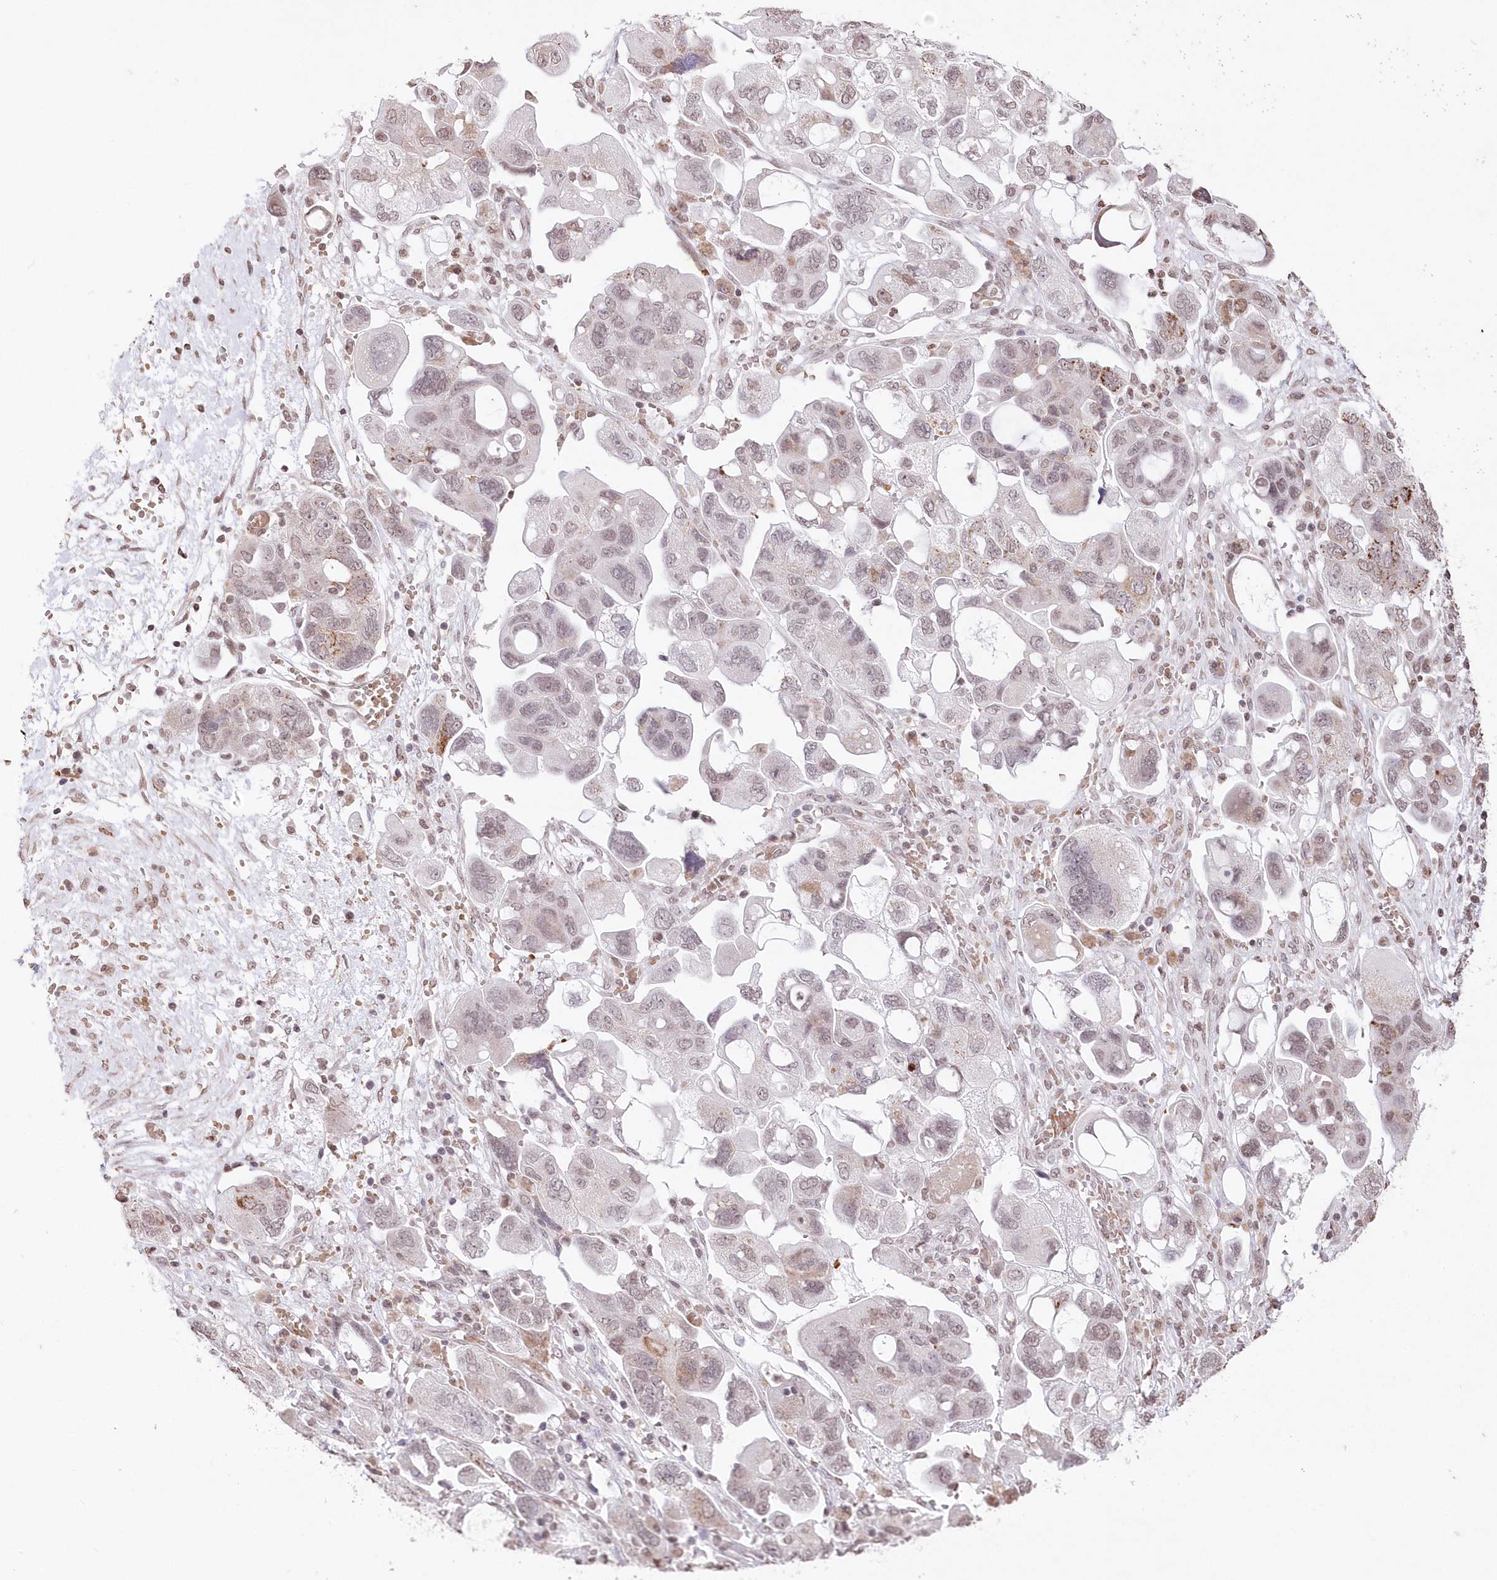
{"staining": {"intensity": "weak", "quantity": "<25%", "location": "cytoplasmic/membranous"}, "tissue": "ovarian cancer", "cell_type": "Tumor cells", "image_type": "cancer", "snomed": [{"axis": "morphology", "description": "Carcinoma, NOS"}, {"axis": "morphology", "description": "Cystadenocarcinoma, serous, NOS"}, {"axis": "topography", "description": "Ovary"}], "caption": "Tumor cells show no significant positivity in ovarian serous cystadenocarcinoma.", "gene": "RBM27", "patient": {"sex": "female", "age": 69}}